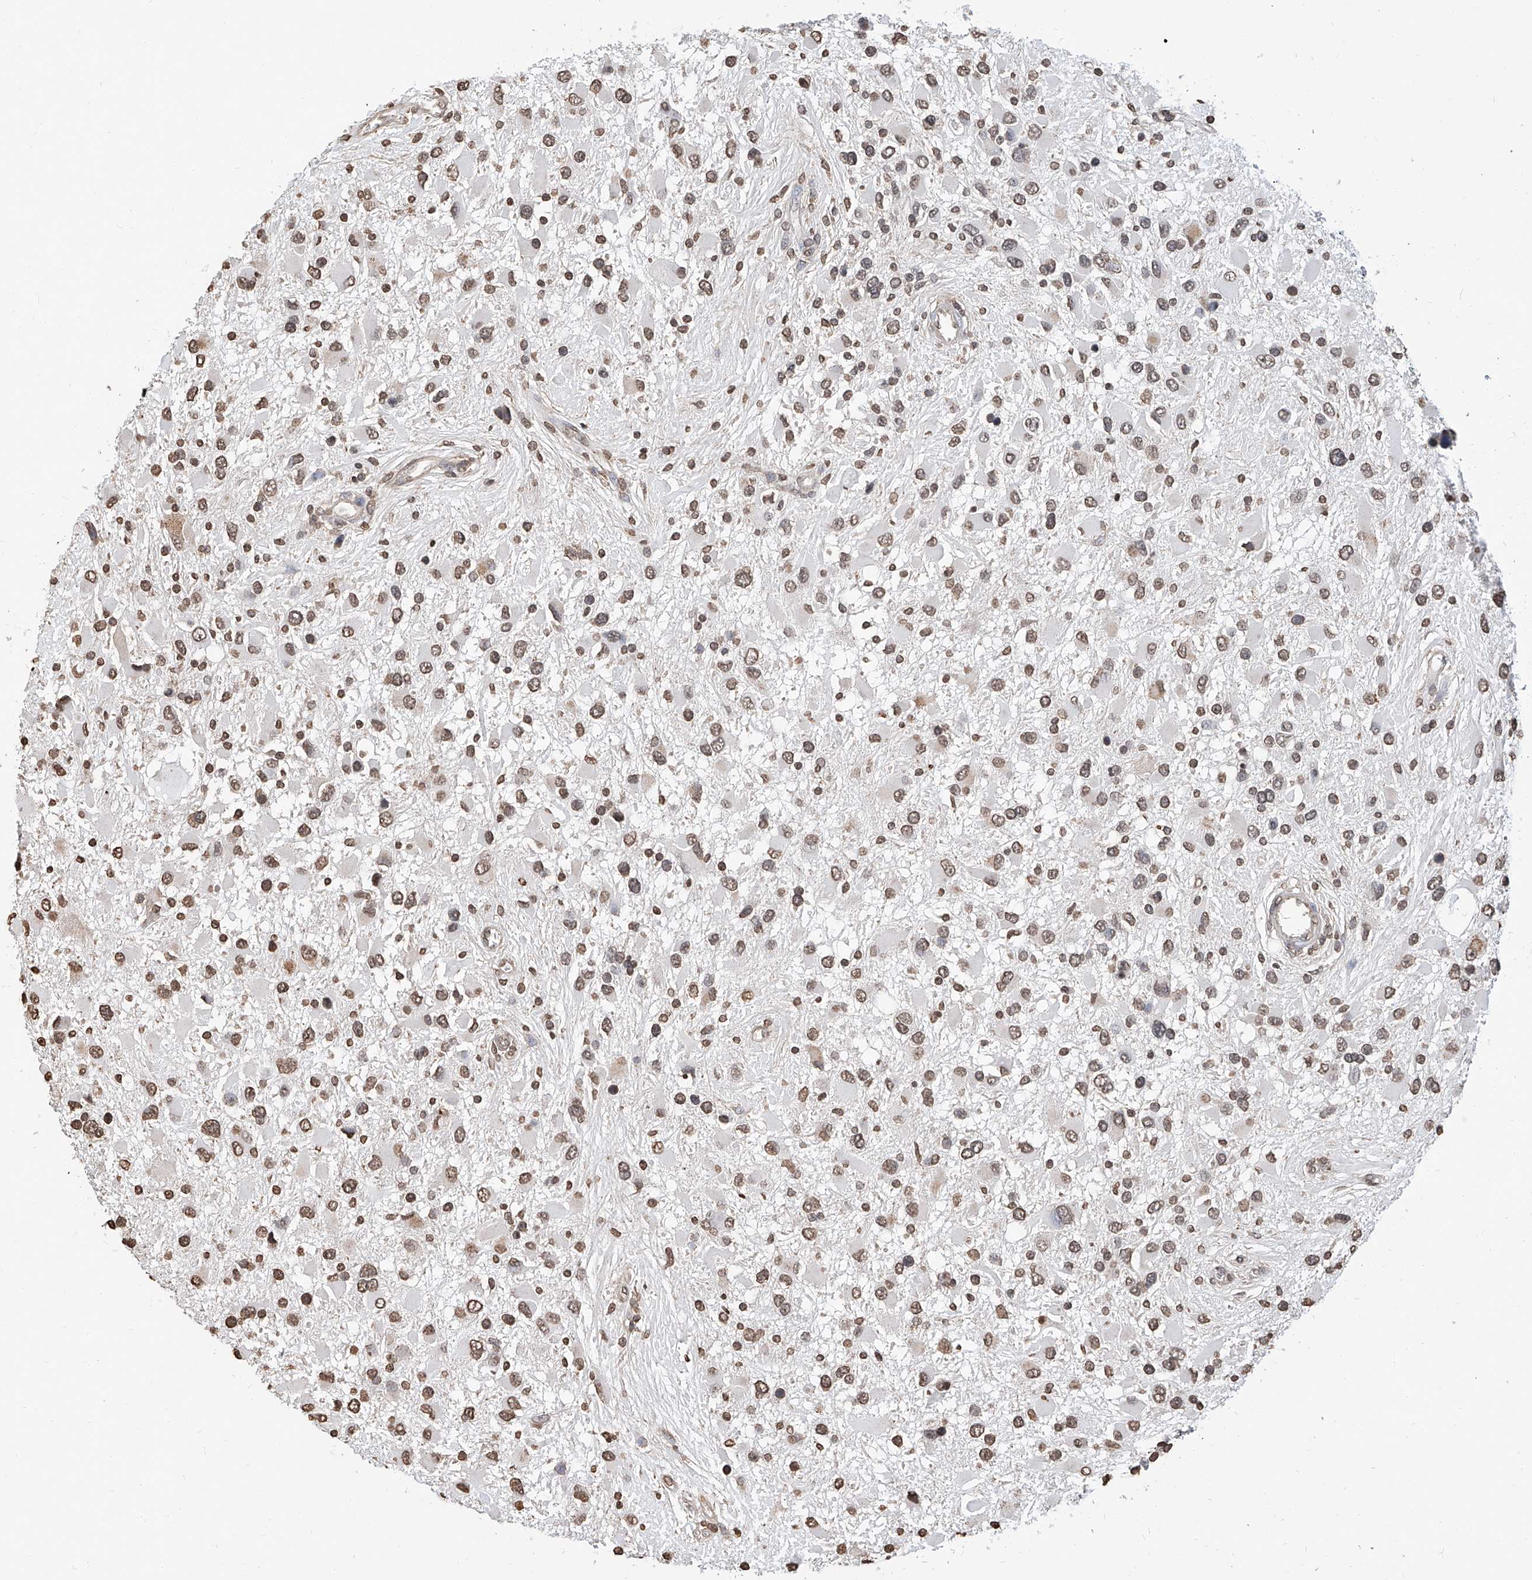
{"staining": {"intensity": "moderate", "quantity": ">75%", "location": "nuclear"}, "tissue": "glioma", "cell_type": "Tumor cells", "image_type": "cancer", "snomed": [{"axis": "morphology", "description": "Glioma, malignant, High grade"}, {"axis": "topography", "description": "Brain"}], "caption": "A photomicrograph showing moderate nuclear expression in approximately >75% of tumor cells in glioma, as visualized by brown immunohistochemical staining.", "gene": "RP9", "patient": {"sex": "male", "age": 53}}